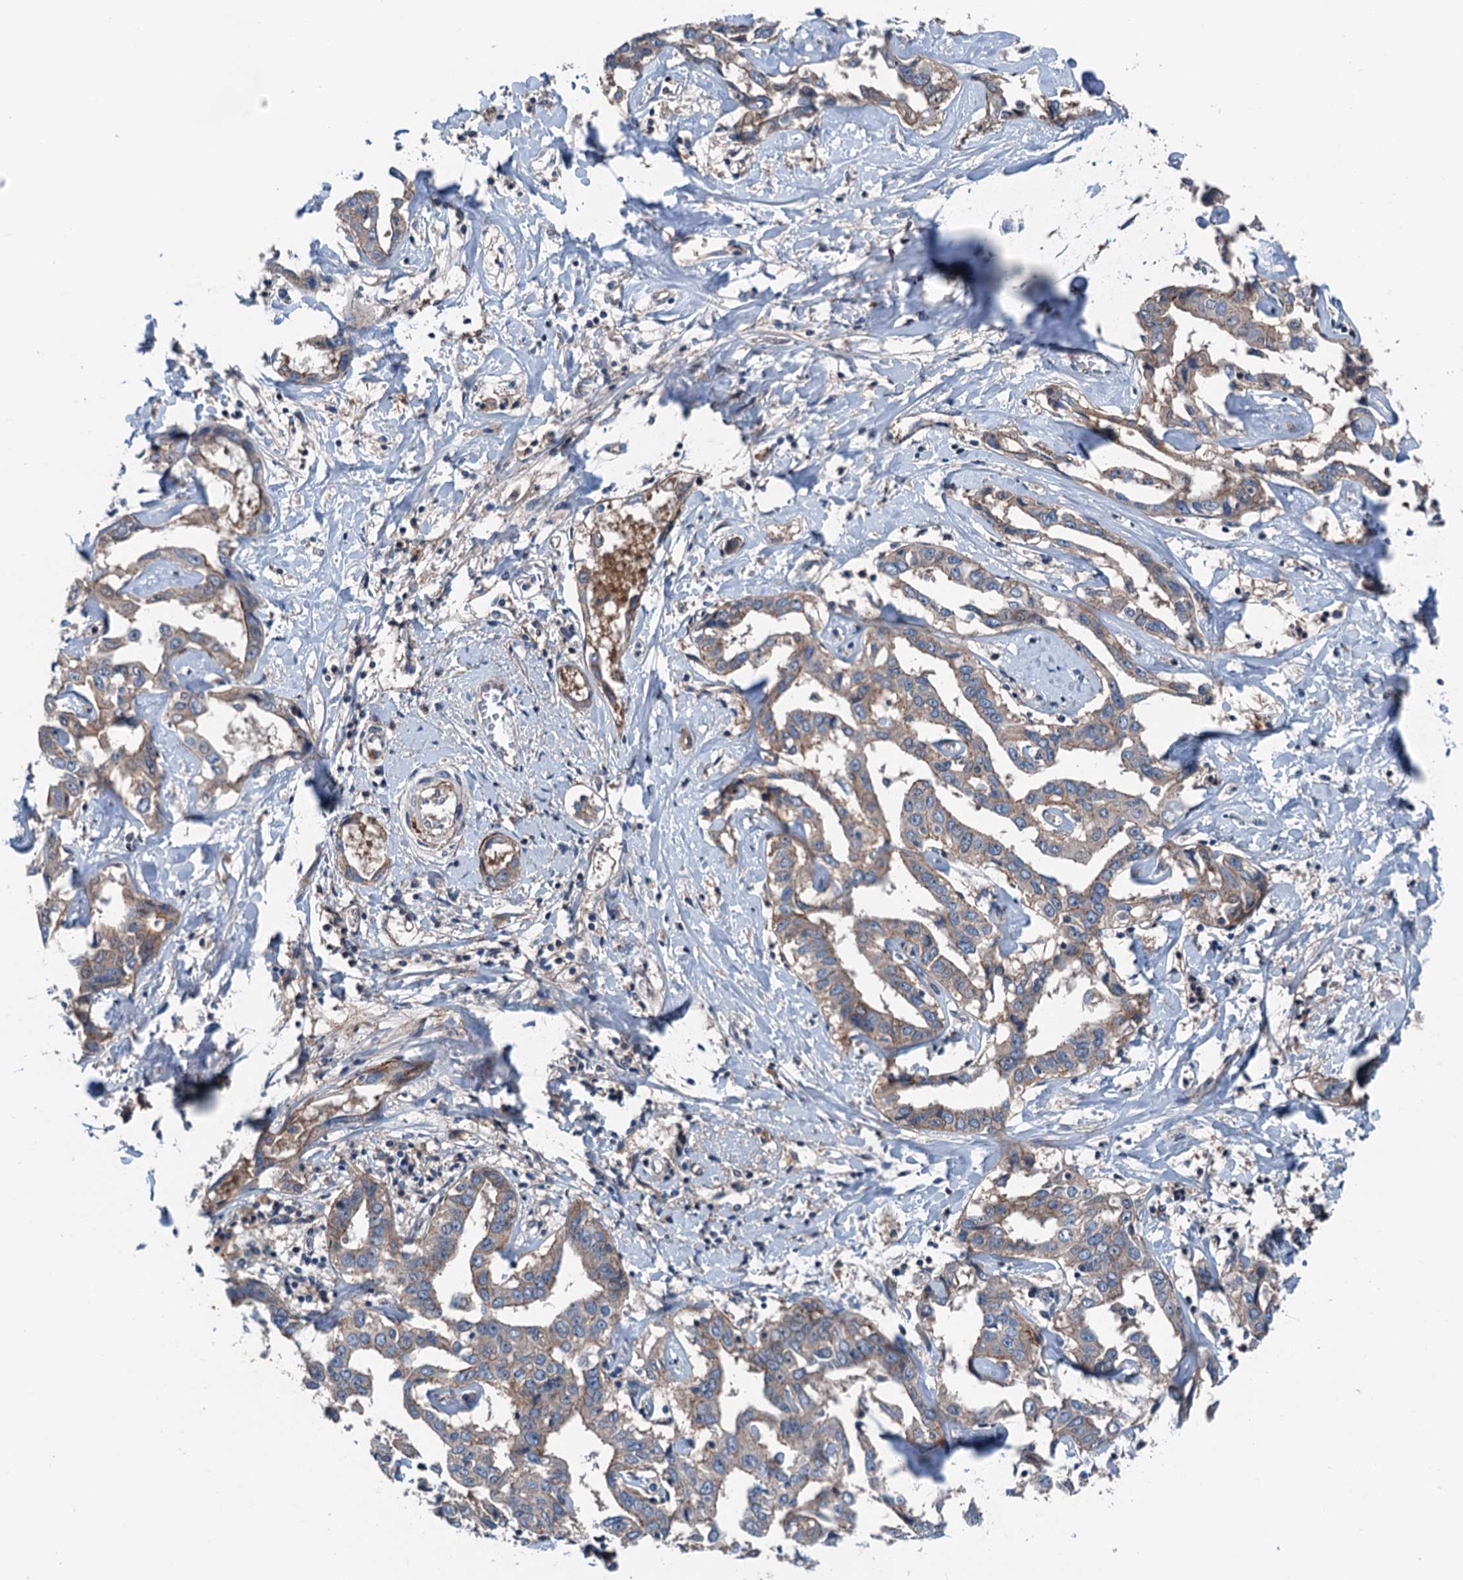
{"staining": {"intensity": "weak", "quantity": ">75%", "location": "cytoplasmic/membranous"}, "tissue": "liver cancer", "cell_type": "Tumor cells", "image_type": "cancer", "snomed": [{"axis": "morphology", "description": "Cholangiocarcinoma"}, {"axis": "topography", "description": "Liver"}], "caption": "The immunohistochemical stain highlights weak cytoplasmic/membranous expression in tumor cells of liver cholangiocarcinoma tissue.", "gene": "SLC2A10", "patient": {"sex": "male", "age": 59}}